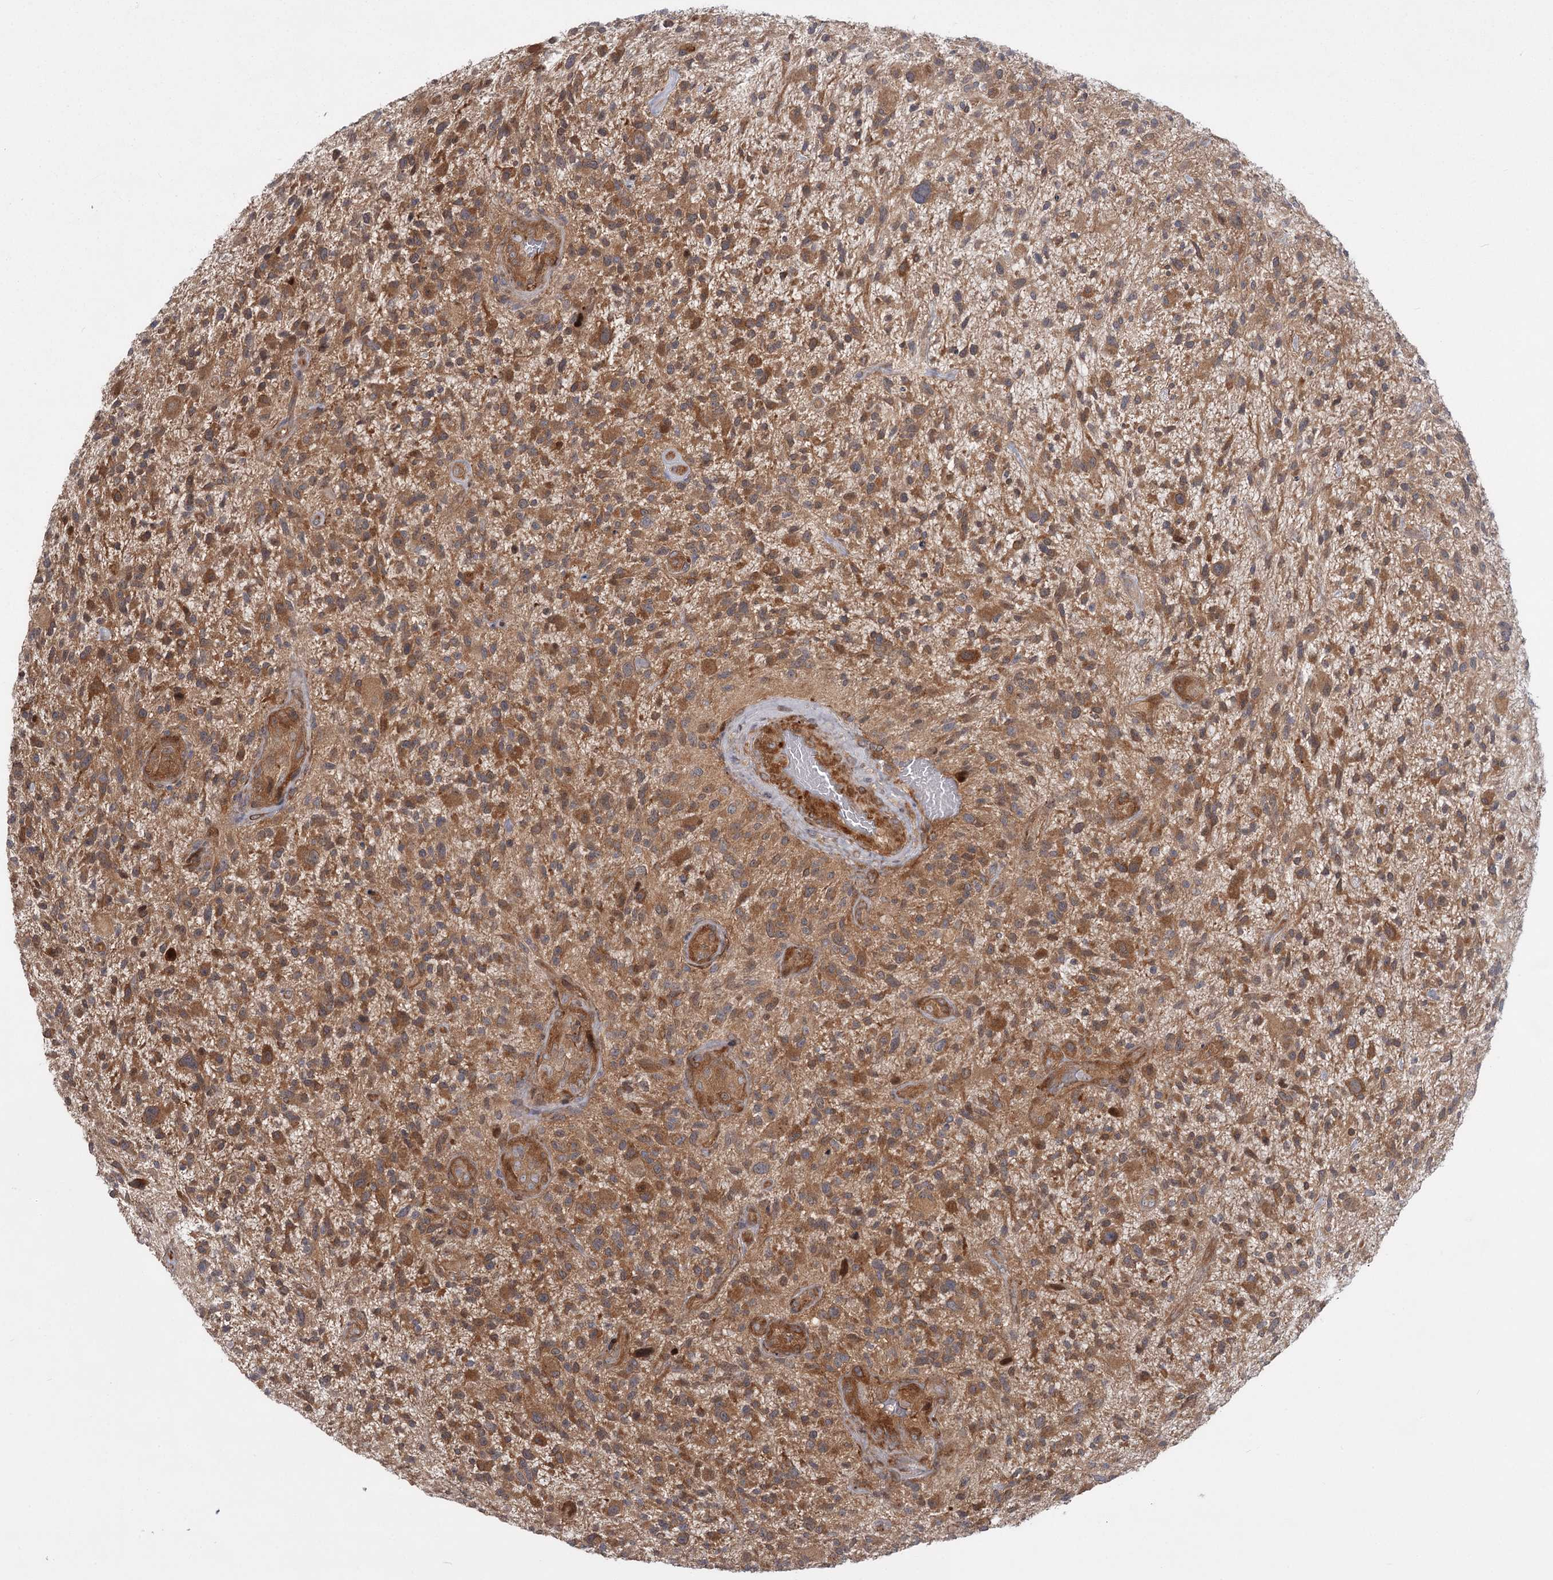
{"staining": {"intensity": "moderate", "quantity": ">75%", "location": "cytoplasmic/membranous"}, "tissue": "glioma", "cell_type": "Tumor cells", "image_type": "cancer", "snomed": [{"axis": "morphology", "description": "Glioma, malignant, High grade"}, {"axis": "topography", "description": "Brain"}], "caption": "High-power microscopy captured an IHC histopathology image of glioma, revealing moderate cytoplasmic/membranous expression in about >75% of tumor cells. (brown staining indicates protein expression, while blue staining denotes nuclei).", "gene": "CCNG2", "patient": {"sex": "male", "age": 47}}